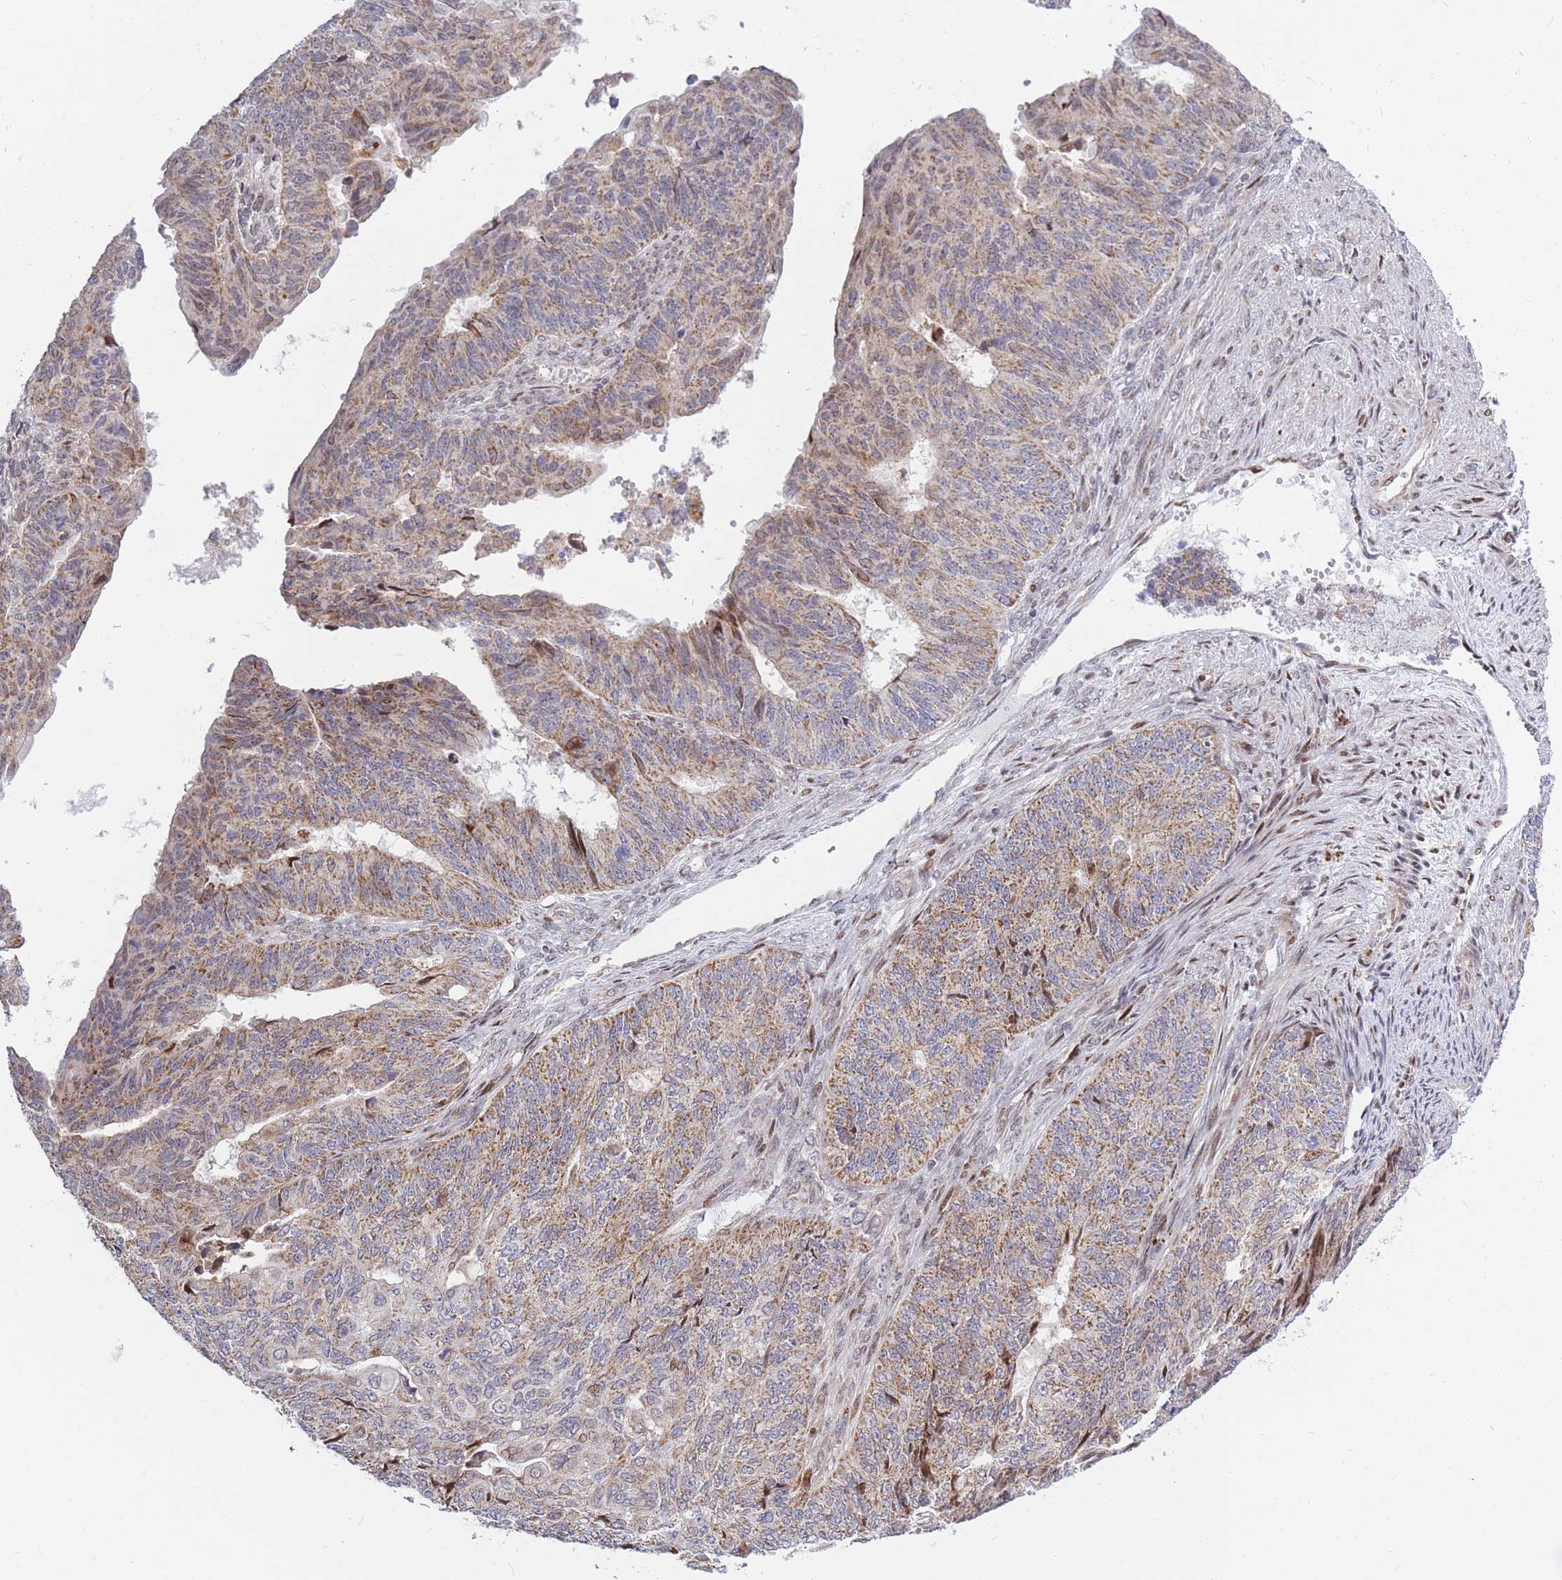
{"staining": {"intensity": "moderate", "quantity": ">75%", "location": "cytoplasmic/membranous"}, "tissue": "endometrial cancer", "cell_type": "Tumor cells", "image_type": "cancer", "snomed": [{"axis": "morphology", "description": "Adenocarcinoma, NOS"}, {"axis": "topography", "description": "Endometrium"}], "caption": "High-magnification brightfield microscopy of endometrial cancer (adenocarcinoma) stained with DAB (brown) and counterstained with hematoxylin (blue). tumor cells exhibit moderate cytoplasmic/membranous staining is identified in approximately>75% of cells.", "gene": "MOB4", "patient": {"sex": "female", "age": 32}}